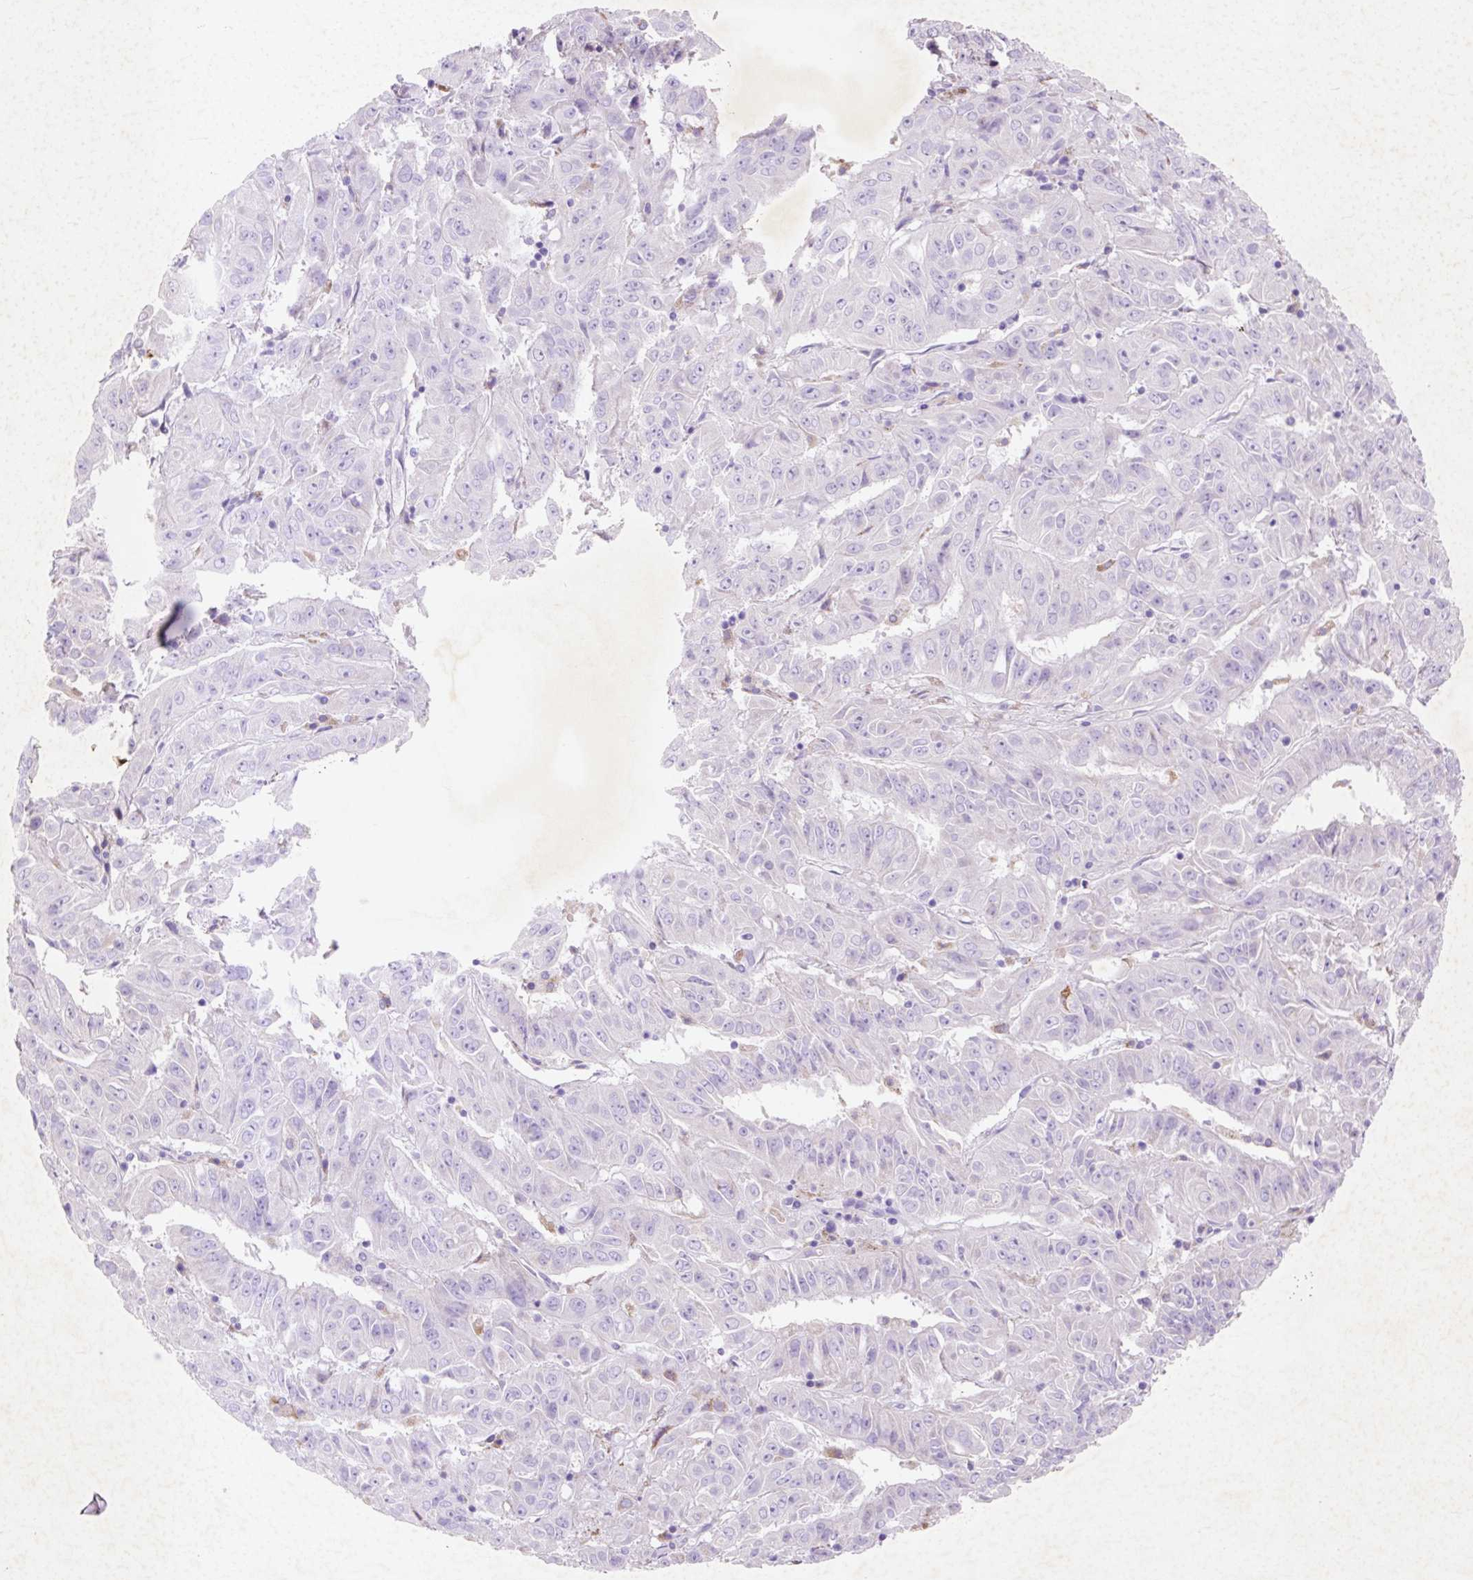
{"staining": {"intensity": "negative", "quantity": "none", "location": "none"}, "tissue": "pancreatic cancer", "cell_type": "Tumor cells", "image_type": "cancer", "snomed": [{"axis": "morphology", "description": "Adenocarcinoma, NOS"}, {"axis": "topography", "description": "Pancreas"}], "caption": "Image shows no significant protein staining in tumor cells of adenocarcinoma (pancreatic).", "gene": "HEXA", "patient": {"sex": "male", "age": 63}}